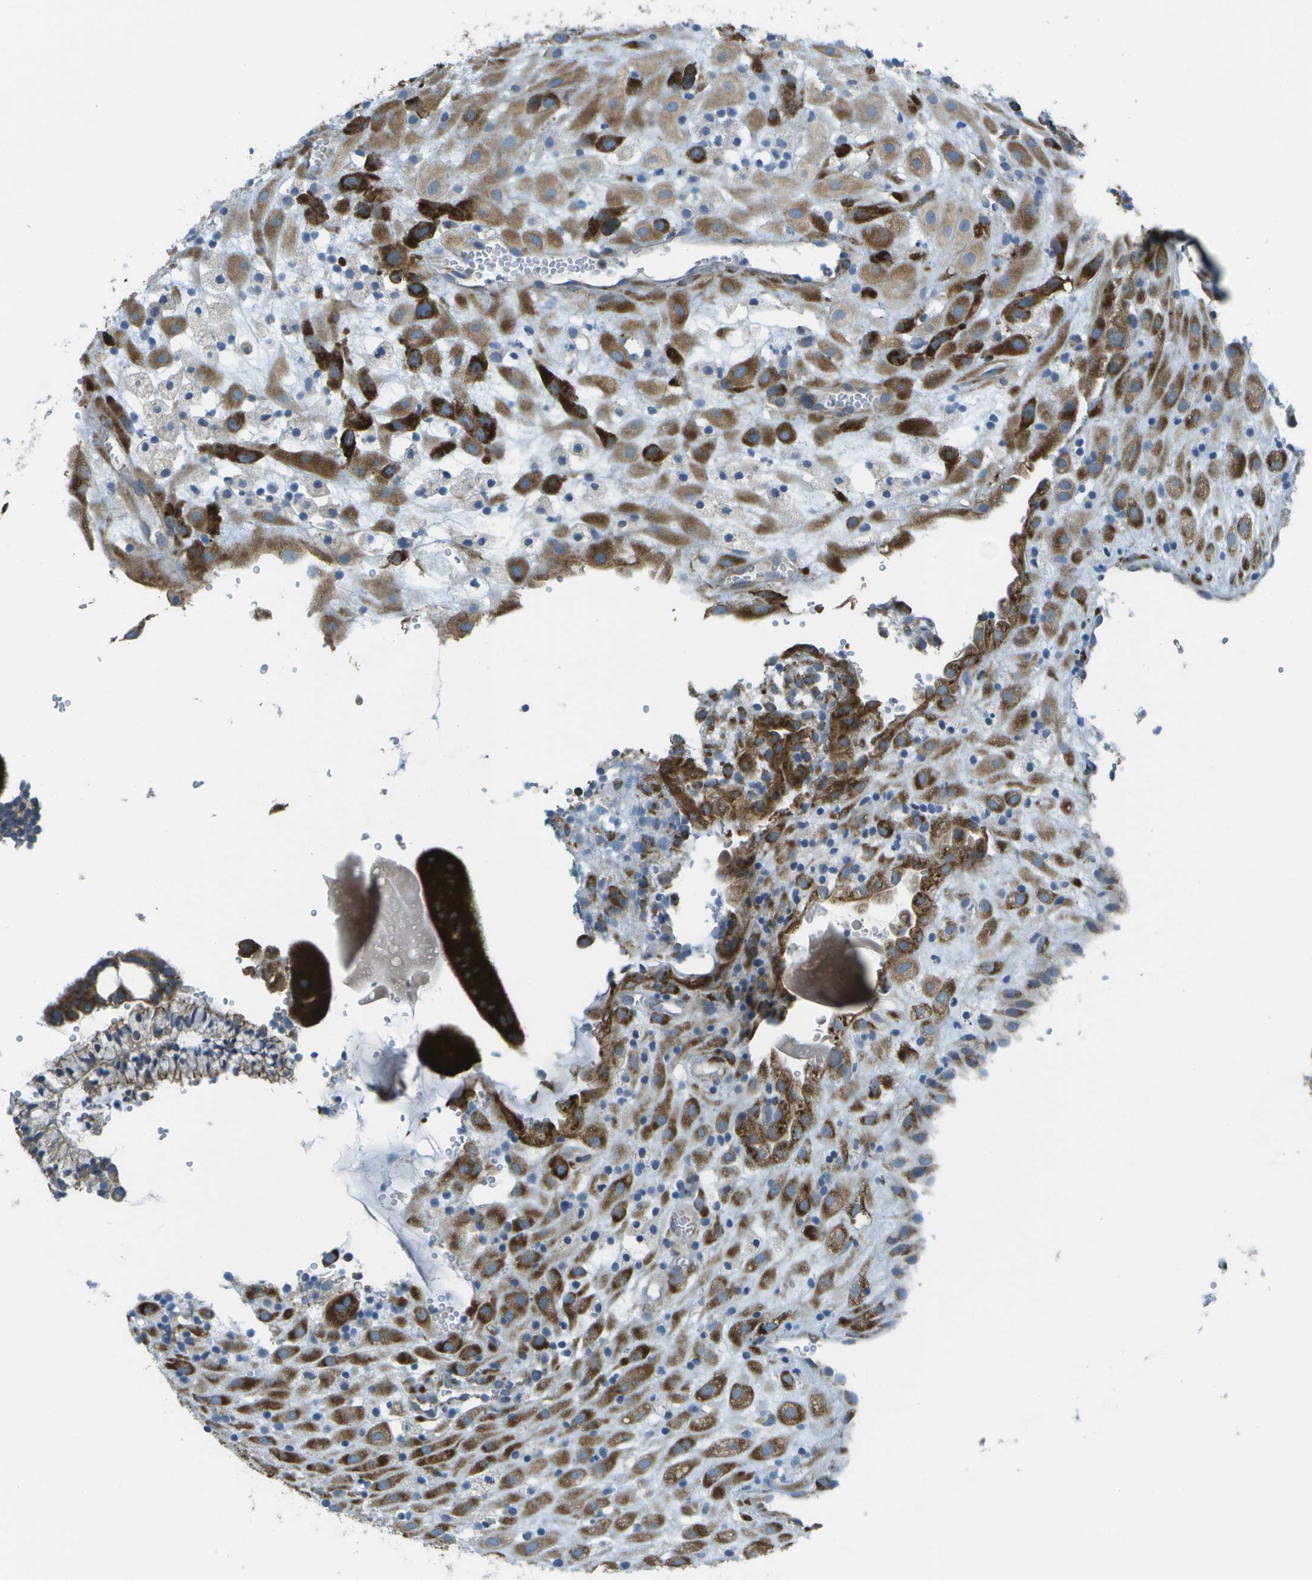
{"staining": {"intensity": "strong", "quantity": ">75%", "location": "cytoplasmic/membranous"}, "tissue": "placenta", "cell_type": "Decidual cells", "image_type": "normal", "snomed": [{"axis": "morphology", "description": "Normal tissue, NOS"}, {"axis": "topography", "description": "Placenta"}], "caption": "The histopathology image exhibits staining of unremarkable placenta, revealing strong cytoplasmic/membranous protein positivity (brown color) within decidual cells.", "gene": "KCTD3", "patient": {"sex": "female", "age": 18}}